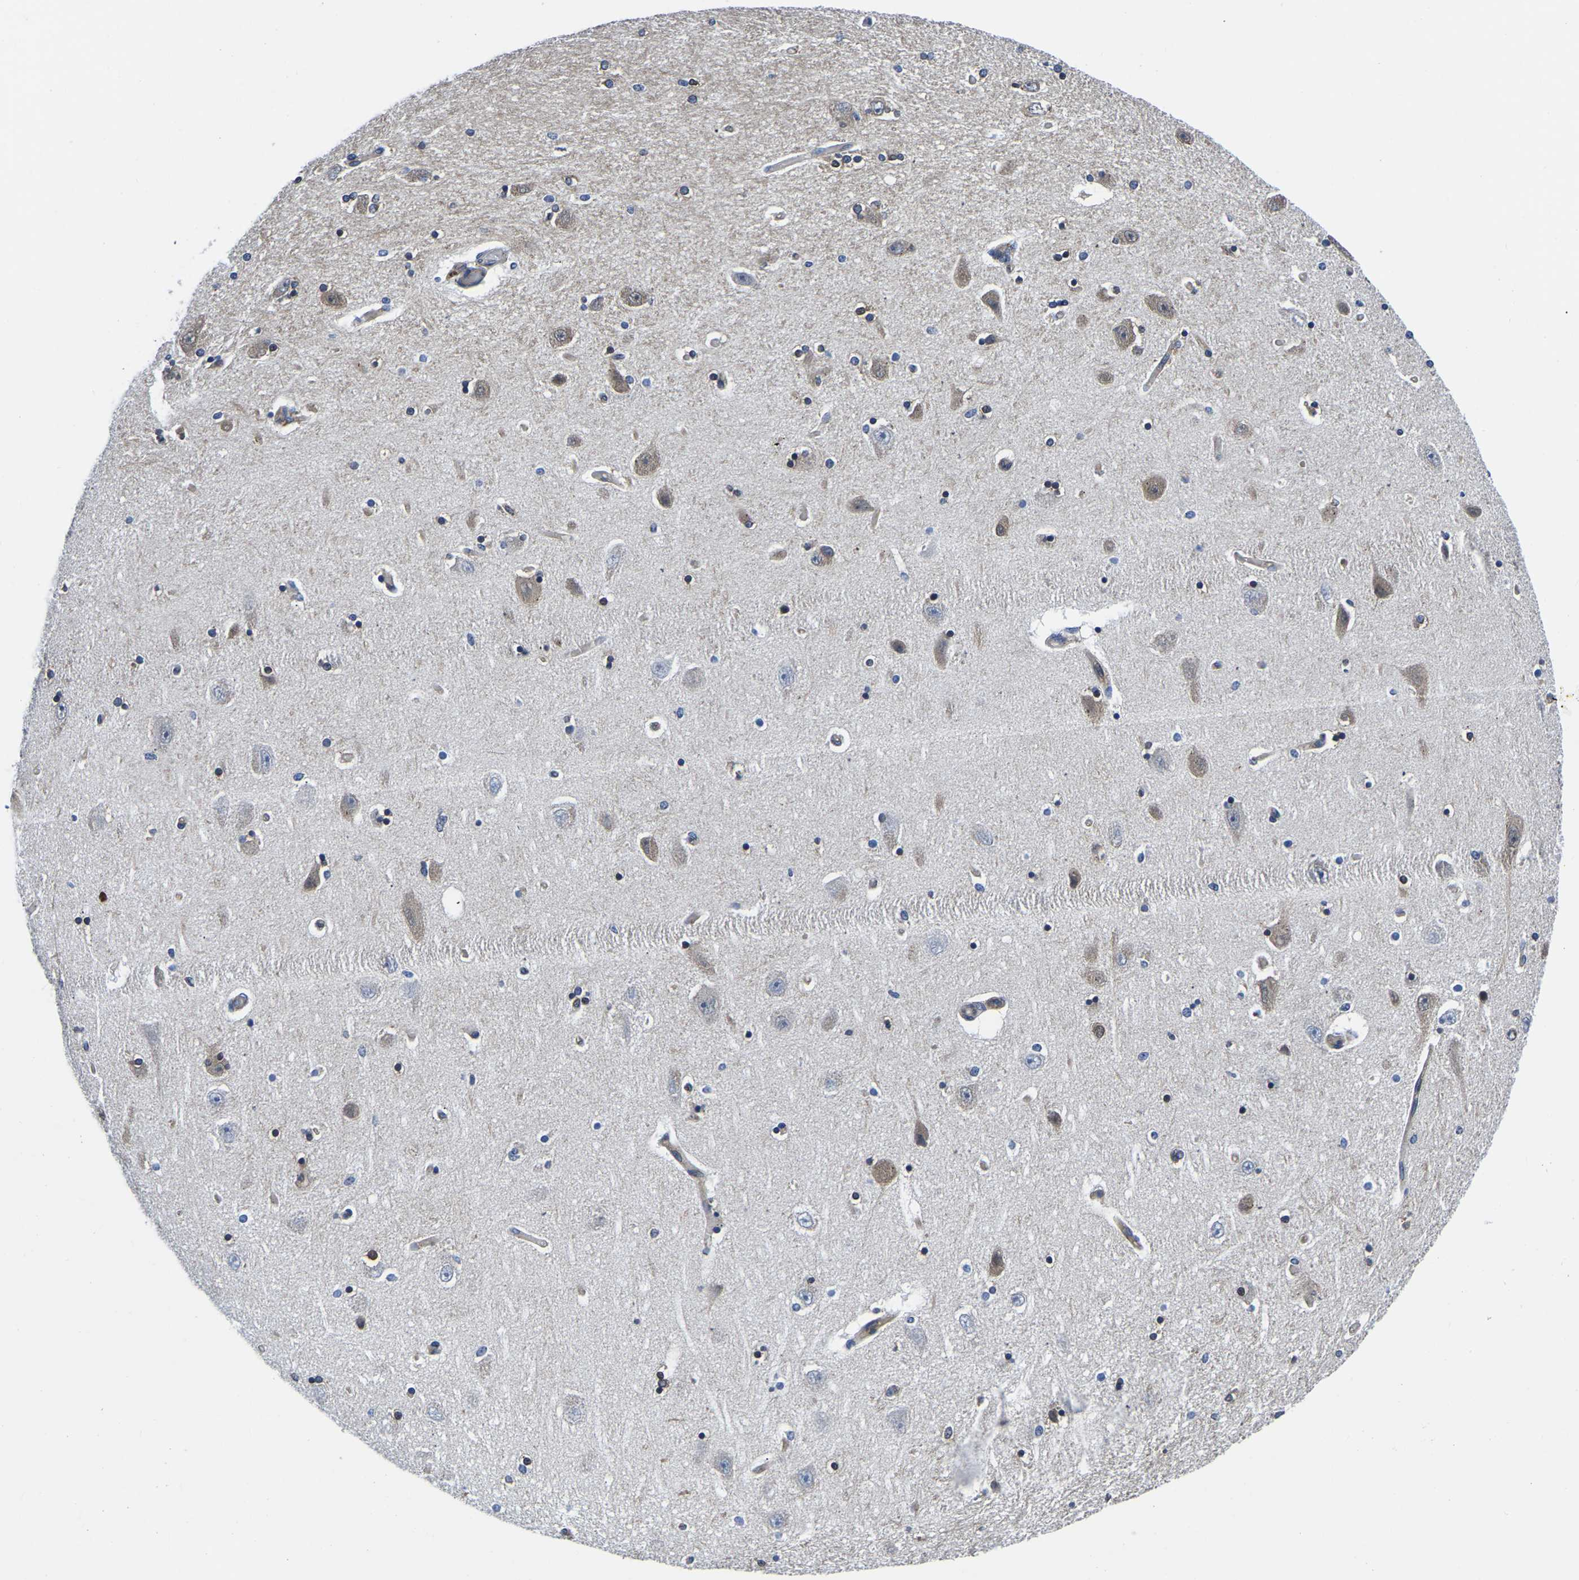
{"staining": {"intensity": "weak", "quantity": "25%-75%", "location": "cytoplasmic/membranous"}, "tissue": "hippocampus", "cell_type": "Glial cells", "image_type": "normal", "snomed": [{"axis": "morphology", "description": "Normal tissue, NOS"}, {"axis": "topography", "description": "Hippocampus"}], "caption": "Hippocampus stained with immunohistochemistry displays weak cytoplasmic/membranous expression in about 25%-75% of glial cells. The protein is shown in brown color, while the nuclei are stained blue.", "gene": "TFG", "patient": {"sex": "female", "age": 54}}